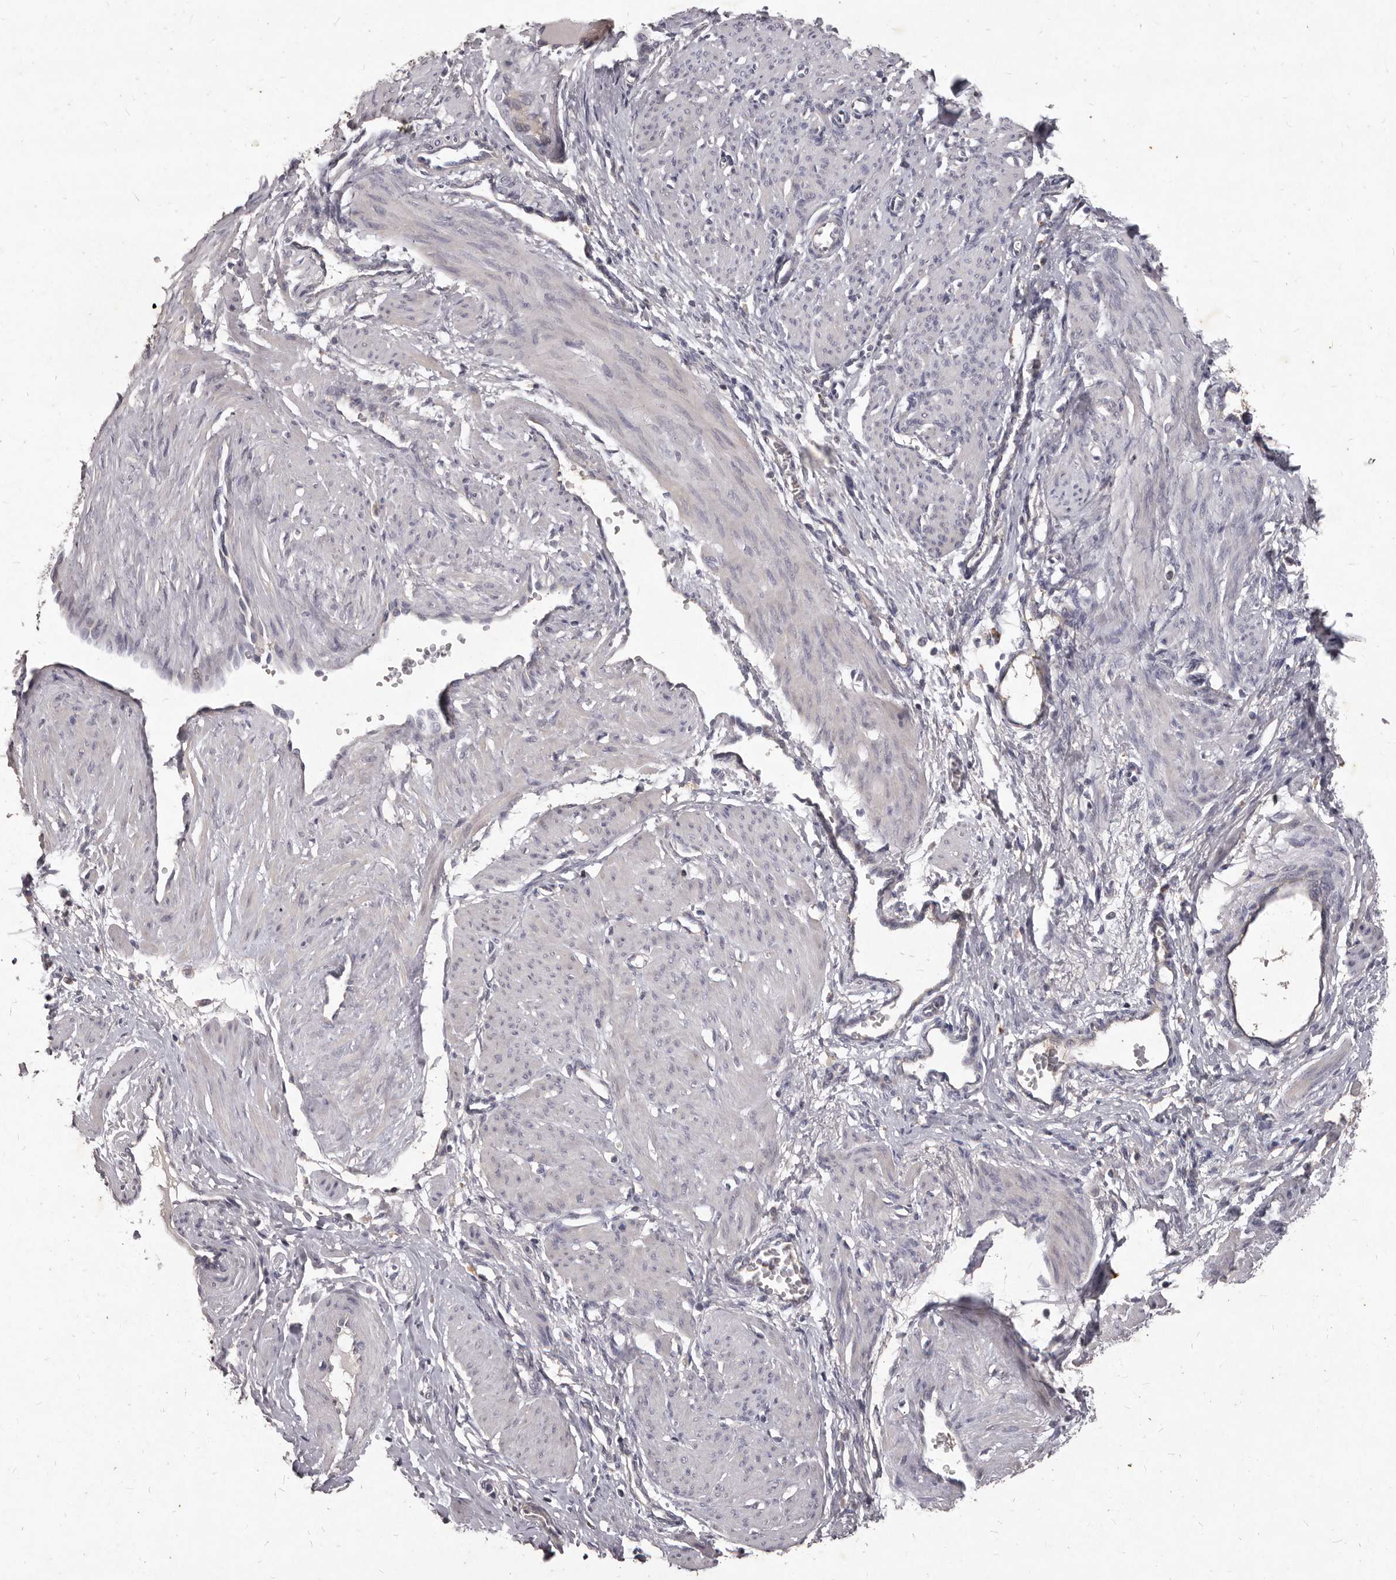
{"staining": {"intensity": "negative", "quantity": "none", "location": "none"}, "tissue": "smooth muscle", "cell_type": "Smooth muscle cells", "image_type": "normal", "snomed": [{"axis": "morphology", "description": "Normal tissue, NOS"}, {"axis": "topography", "description": "Endometrium"}], "caption": "The micrograph shows no staining of smooth muscle cells in normal smooth muscle. Nuclei are stained in blue.", "gene": "GPRC5C", "patient": {"sex": "female", "age": 33}}